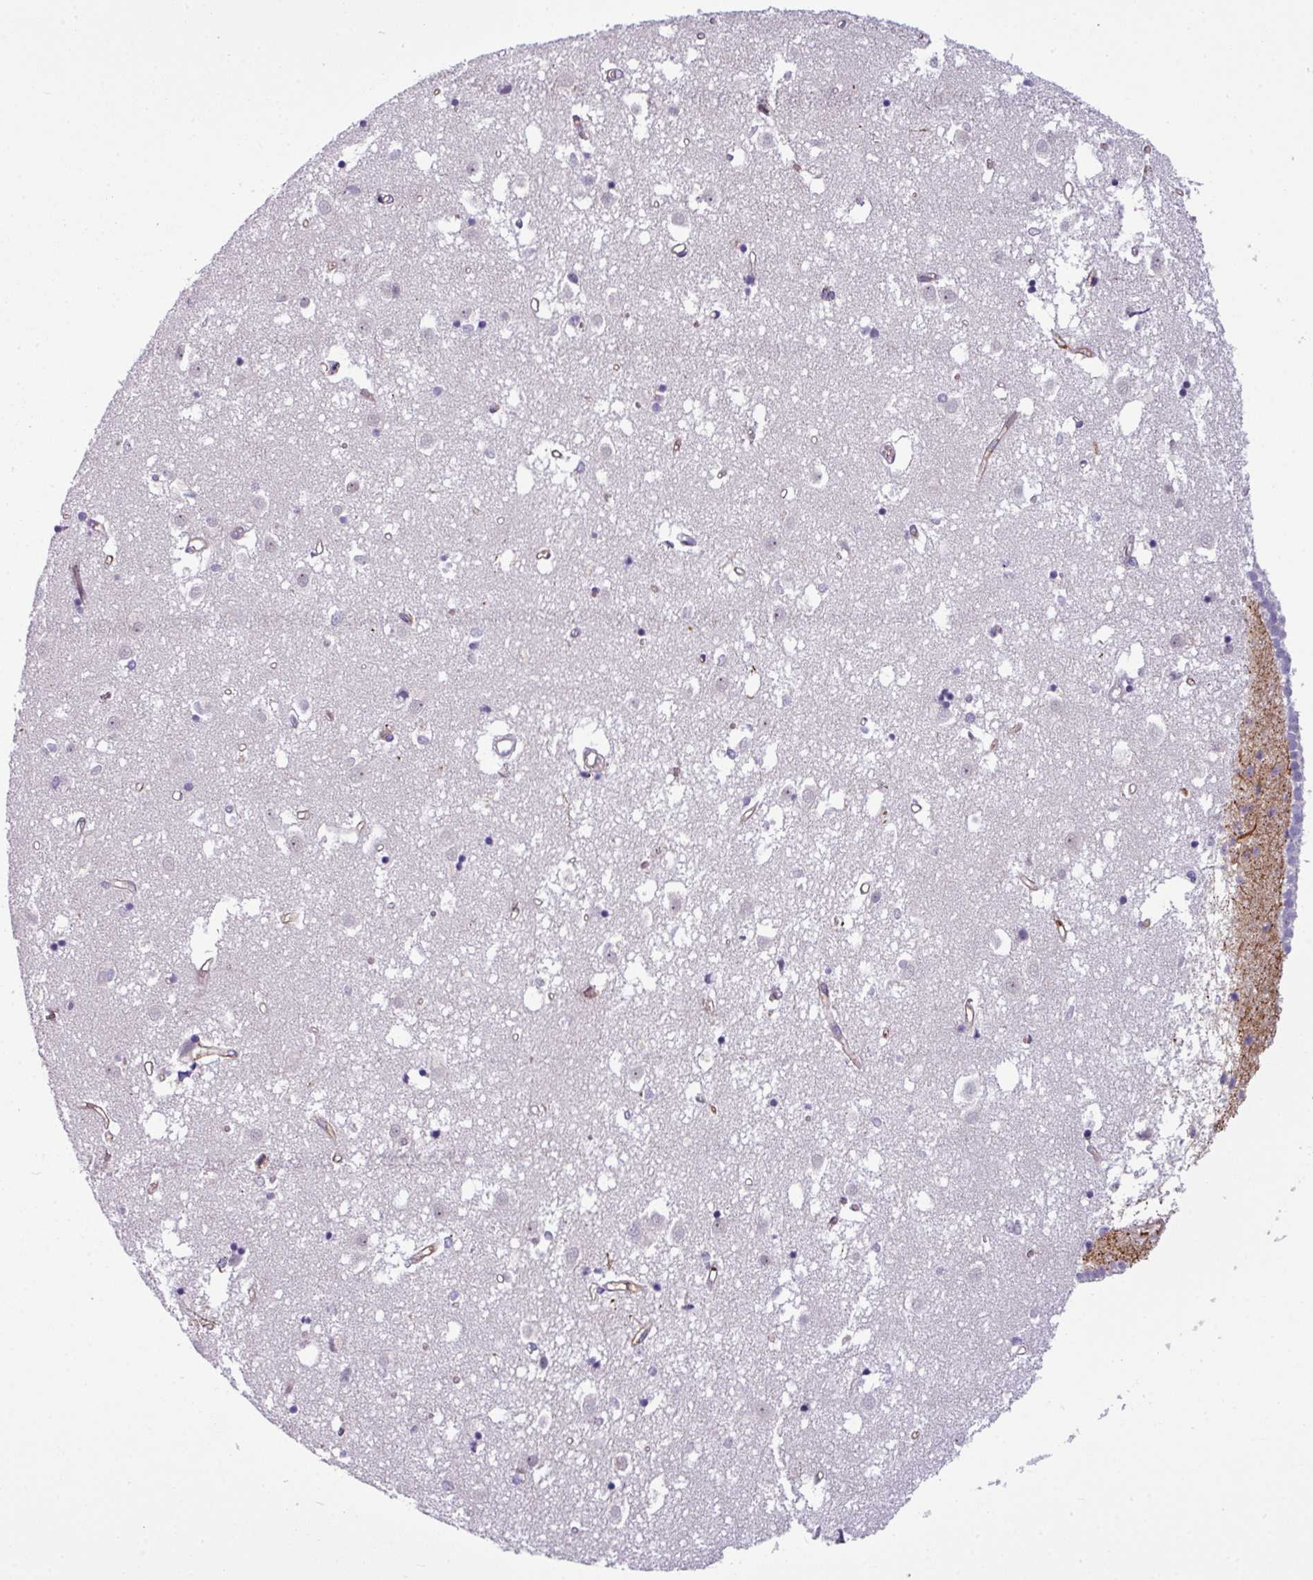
{"staining": {"intensity": "negative", "quantity": "none", "location": "none"}, "tissue": "caudate", "cell_type": "Glial cells", "image_type": "normal", "snomed": [{"axis": "morphology", "description": "Normal tissue, NOS"}, {"axis": "topography", "description": "Lateral ventricle wall"}], "caption": "Histopathology image shows no significant protein positivity in glial cells of unremarkable caudate.", "gene": "XNDC1N", "patient": {"sex": "male", "age": 70}}